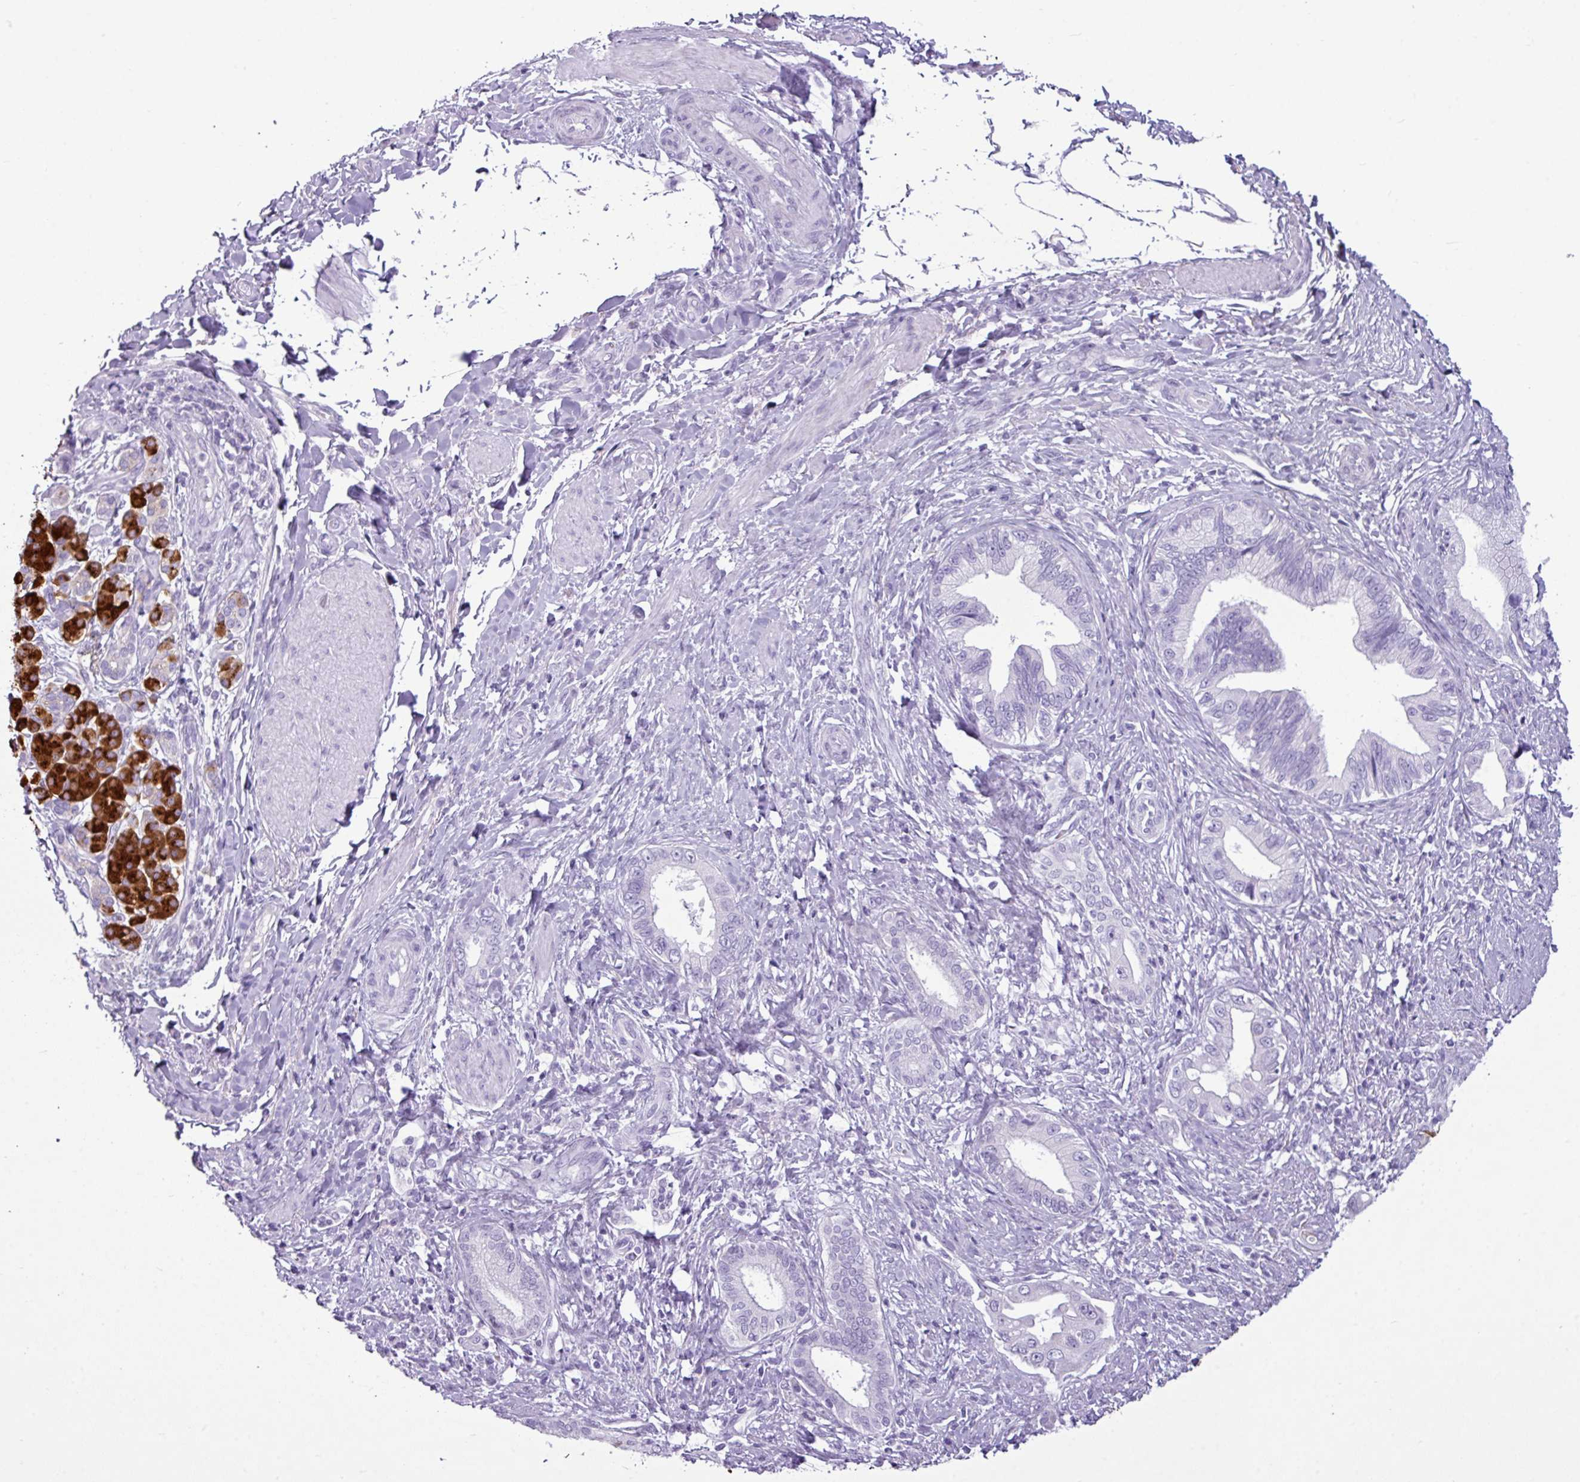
{"staining": {"intensity": "negative", "quantity": "none", "location": "none"}, "tissue": "pancreatic cancer", "cell_type": "Tumor cells", "image_type": "cancer", "snomed": [{"axis": "morphology", "description": "Adenocarcinoma, NOS"}, {"axis": "topography", "description": "Pancreas"}], "caption": "There is no significant expression in tumor cells of pancreatic cancer (adenocarcinoma). (Immunohistochemistry (ihc), brightfield microscopy, high magnification).", "gene": "AMY1B", "patient": {"sex": "female", "age": 55}}